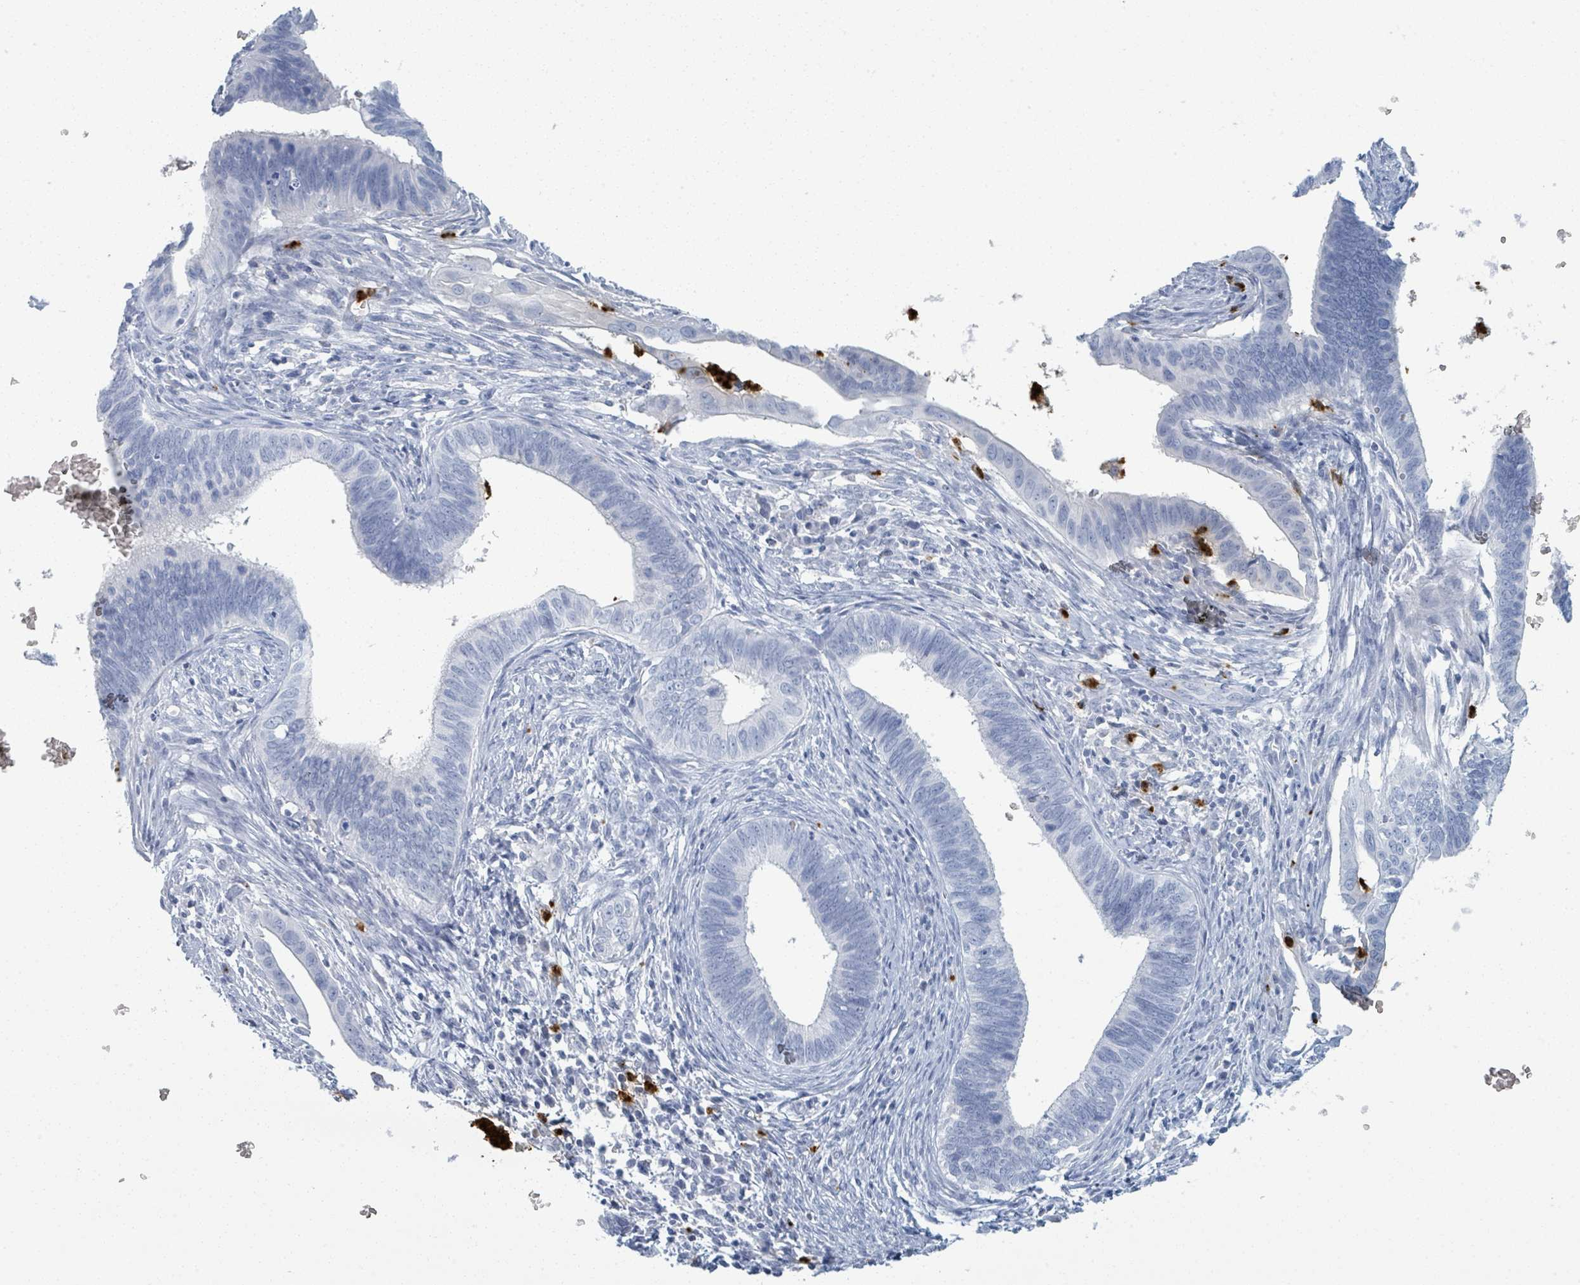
{"staining": {"intensity": "negative", "quantity": "none", "location": "none"}, "tissue": "cervical cancer", "cell_type": "Tumor cells", "image_type": "cancer", "snomed": [{"axis": "morphology", "description": "Adenocarcinoma, NOS"}, {"axis": "topography", "description": "Cervix"}], "caption": "This histopathology image is of cervical cancer (adenocarcinoma) stained with immunohistochemistry to label a protein in brown with the nuclei are counter-stained blue. There is no expression in tumor cells.", "gene": "DEFA4", "patient": {"sex": "female", "age": 42}}